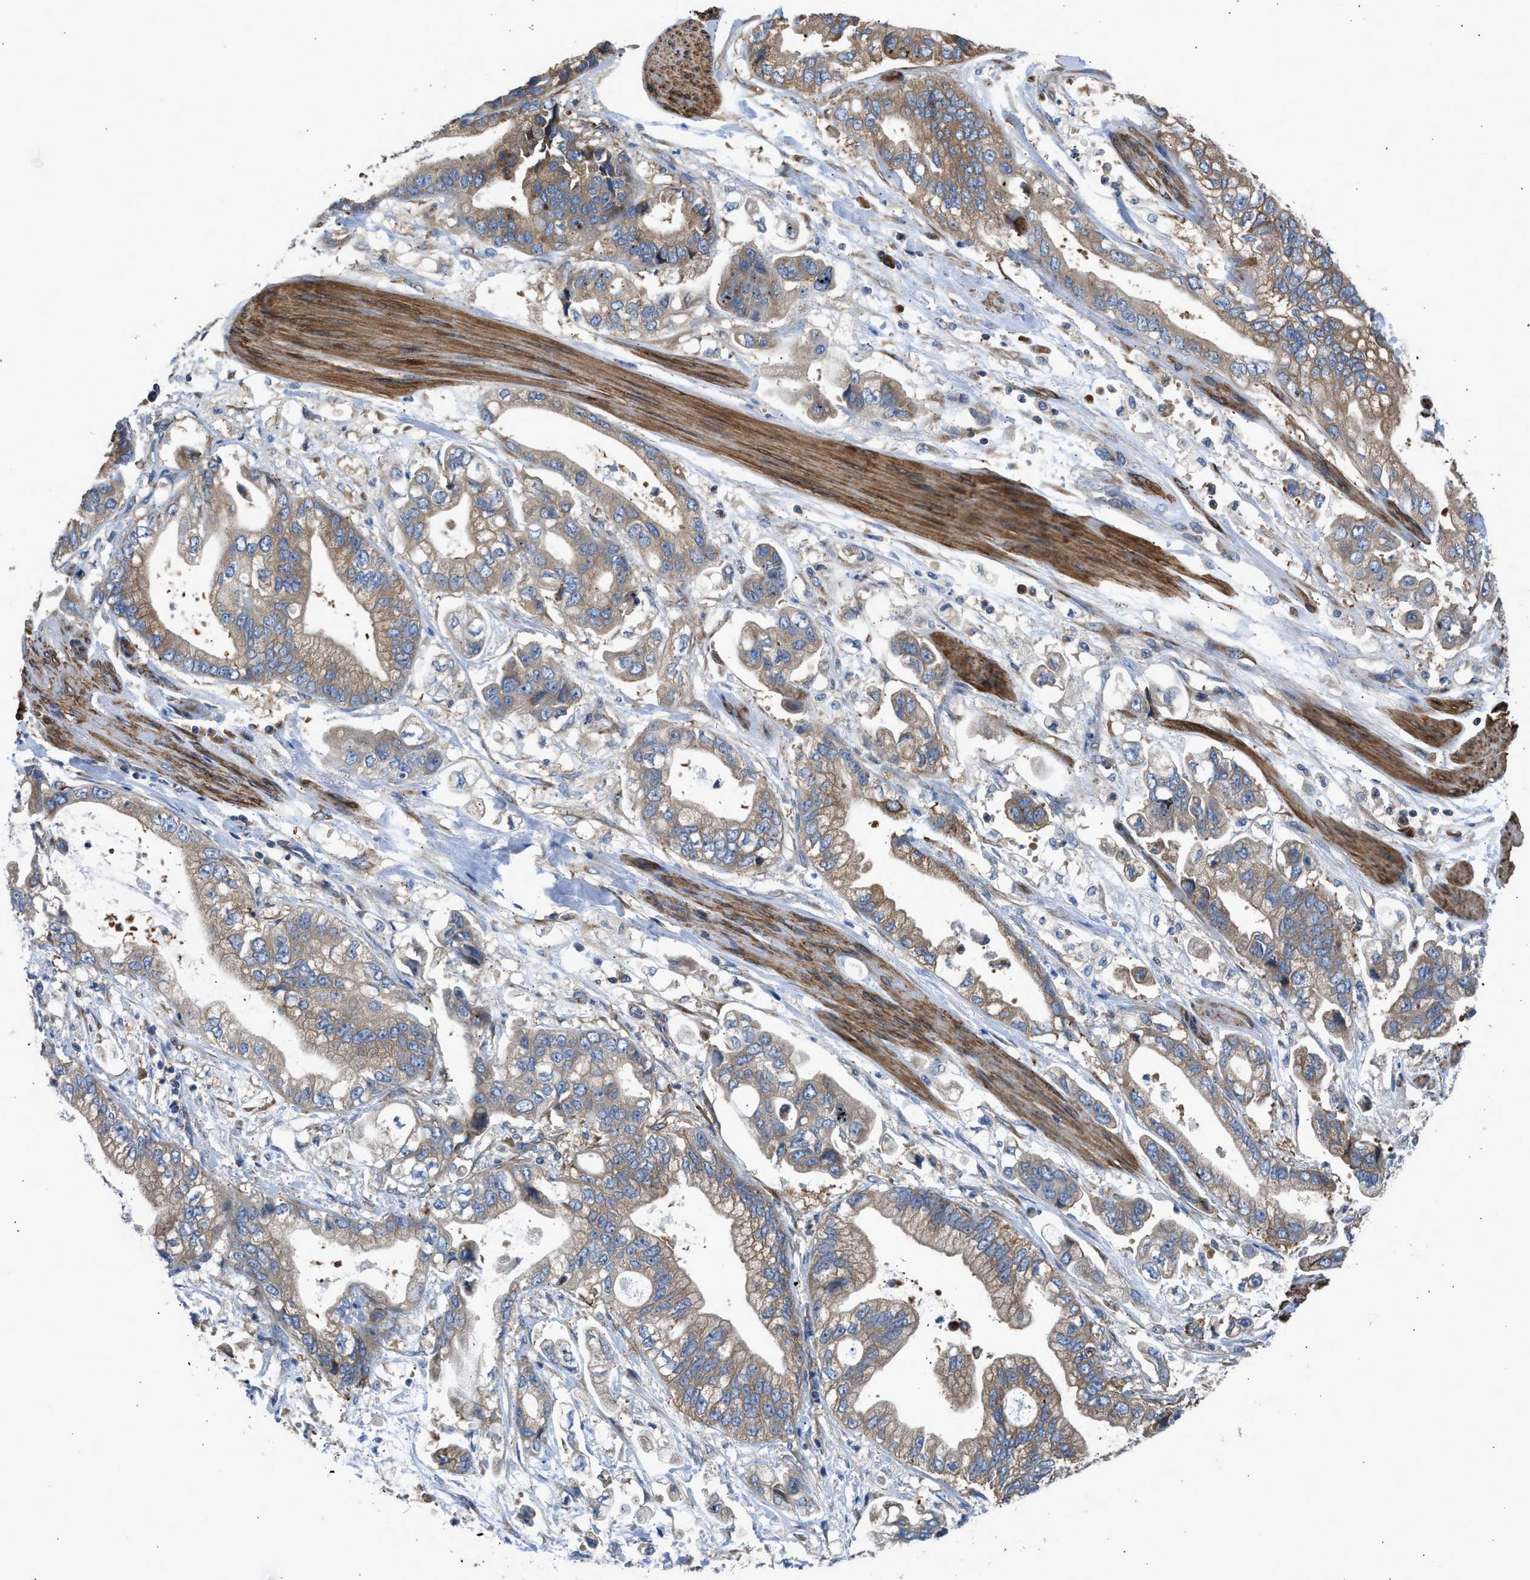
{"staining": {"intensity": "moderate", "quantity": ">75%", "location": "cytoplasmic/membranous"}, "tissue": "stomach cancer", "cell_type": "Tumor cells", "image_type": "cancer", "snomed": [{"axis": "morphology", "description": "Normal tissue, NOS"}, {"axis": "morphology", "description": "Adenocarcinoma, NOS"}, {"axis": "topography", "description": "Stomach"}], "caption": "IHC image of neoplastic tissue: adenocarcinoma (stomach) stained using IHC demonstrates medium levels of moderate protein expression localized specifically in the cytoplasmic/membranous of tumor cells, appearing as a cytoplasmic/membranous brown color.", "gene": "CHKB", "patient": {"sex": "male", "age": 62}}